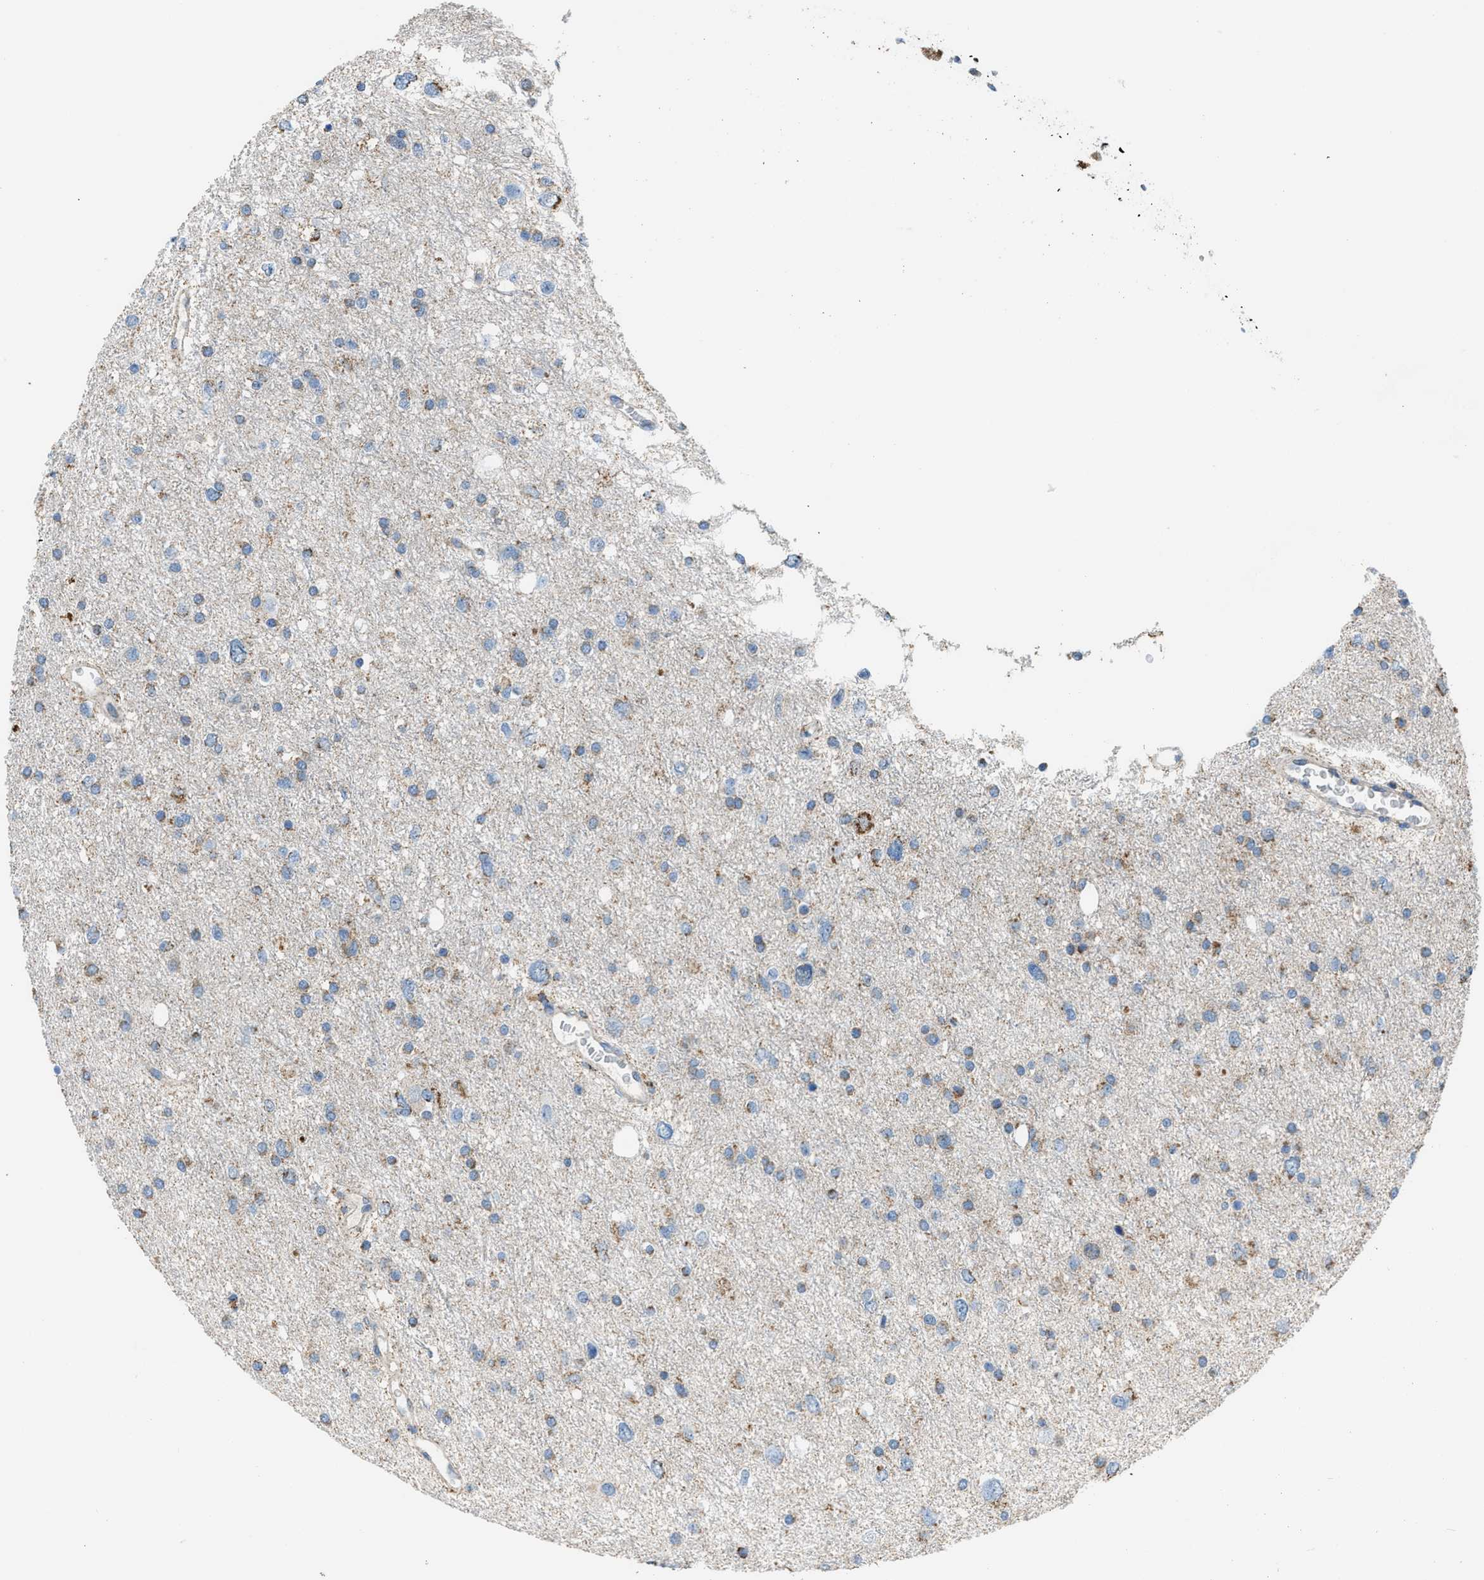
{"staining": {"intensity": "moderate", "quantity": "25%-75%", "location": "cytoplasmic/membranous"}, "tissue": "glioma", "cell_type": "Tumor cells", "image_type": "cancer", "snomed": [{"axis": "morphology", "description": "Glioma, malignant, Low grade"}, {"axis": "topography", "description": "Brain"}], "caption": "Low-grade glioma (malignant) stained with DAB IHC reveals medium levels of moderate cytoplasmic/membranous expression in about 25%-75% of tumor cells. Using DAB (3,3'-diaminobenzidine) (brown) and hematoxylin (blue) stains, captured at high magnification using brightfield microscopy.", "gene": "SMIM20", "patient": {"sex": "female", "age": 37}}